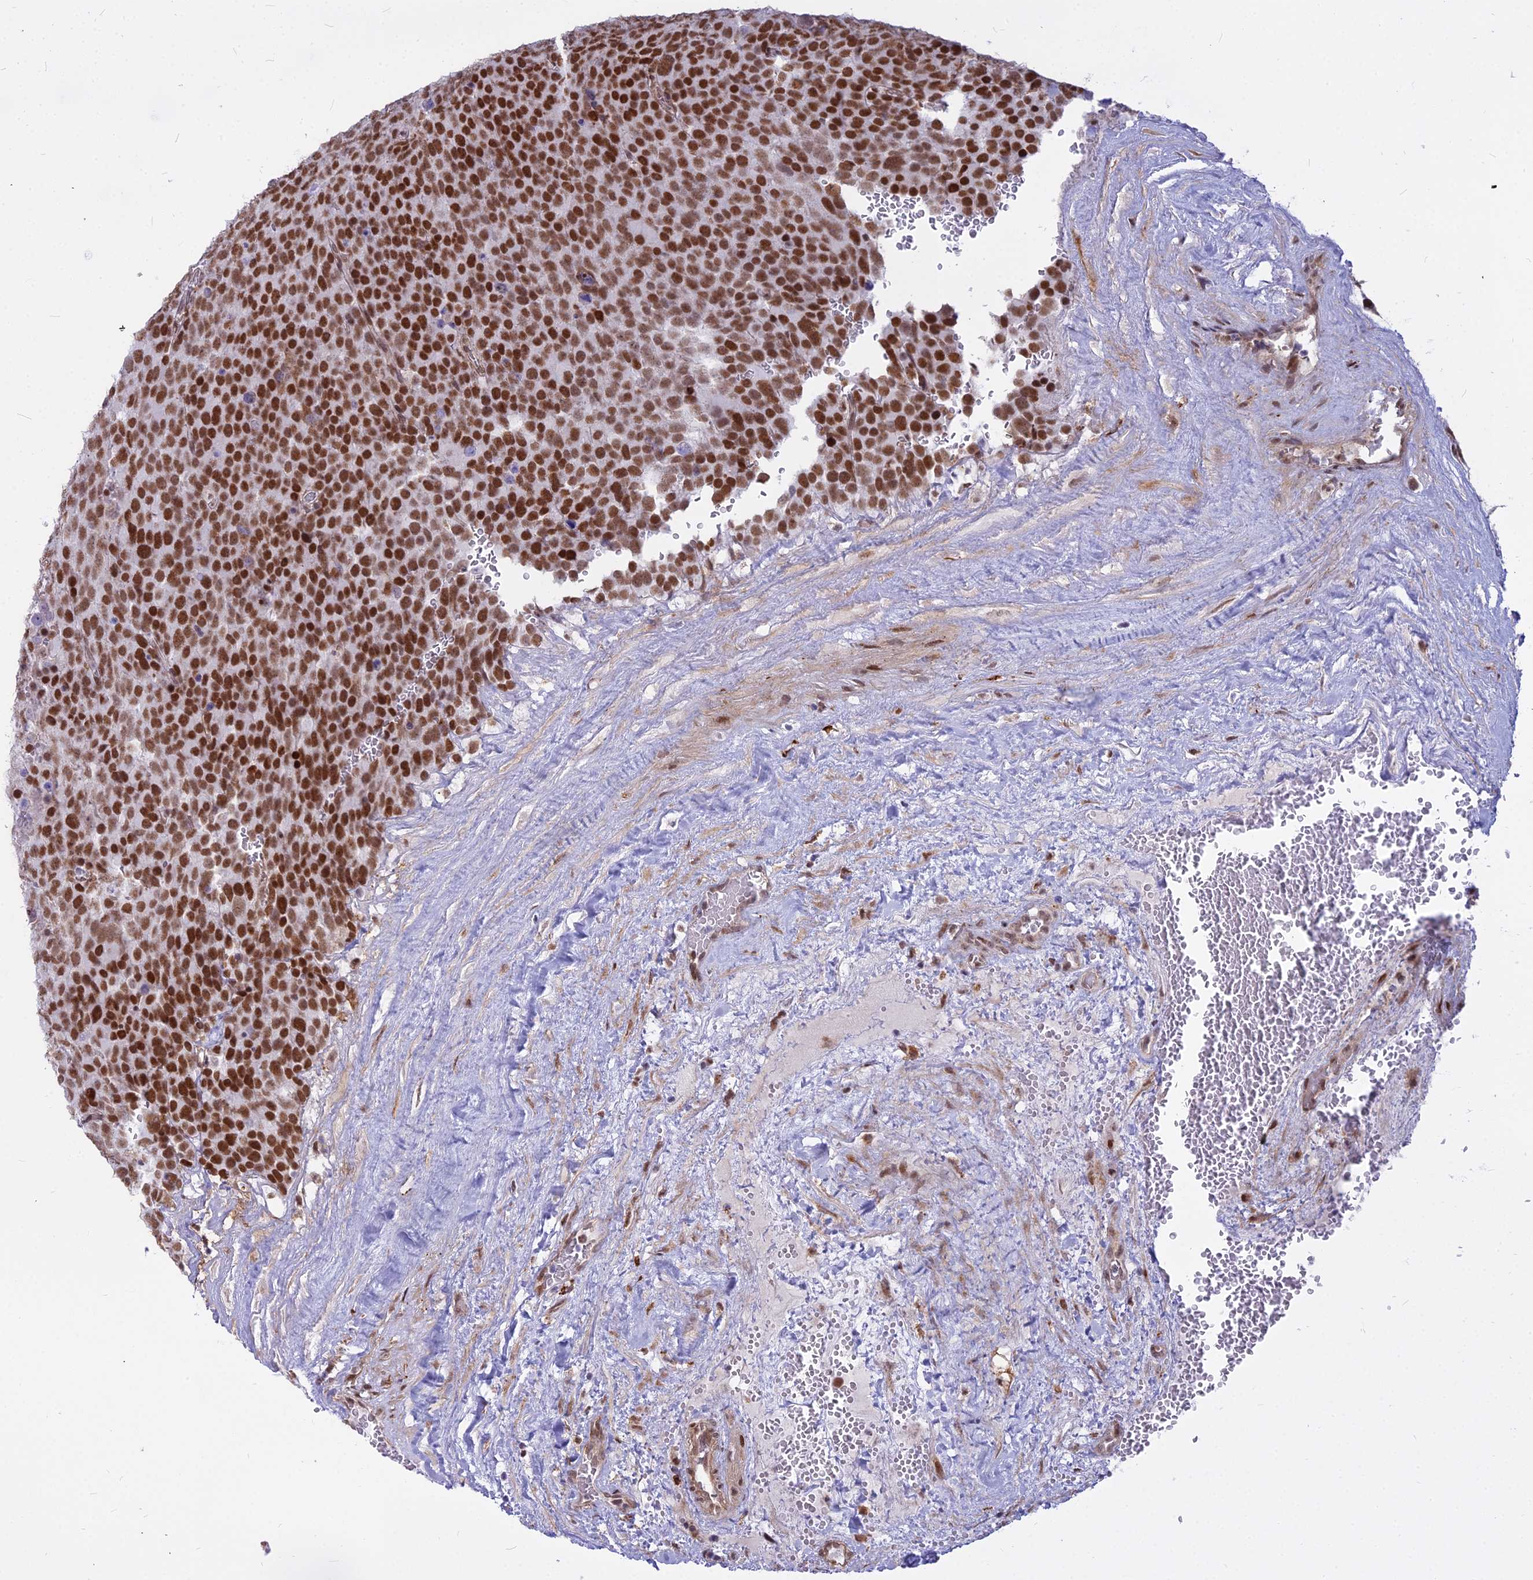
{"staining": {"intensity": "strong", "quantity": ">75%", "location": "nuclear"}, "tissue": "testis cancer", "cell_type": "Tumor cells", "image_type": "cancer", "snomed": [{"axis": "morphology", "description": "Seminoma, NOS"}, {"axis": "topography", "description": "Testis"}], "caption": "Testis cancer (seminoma) stained for a protein displays strong nuclear positivity in tumor cells. The staining is performed using DAB brown chromogen to label protein expression. The nuclei are counter-stained blue using hematoxylin.", "gene": "ALG10", "patient": {"sex": "male", "age": 71}}